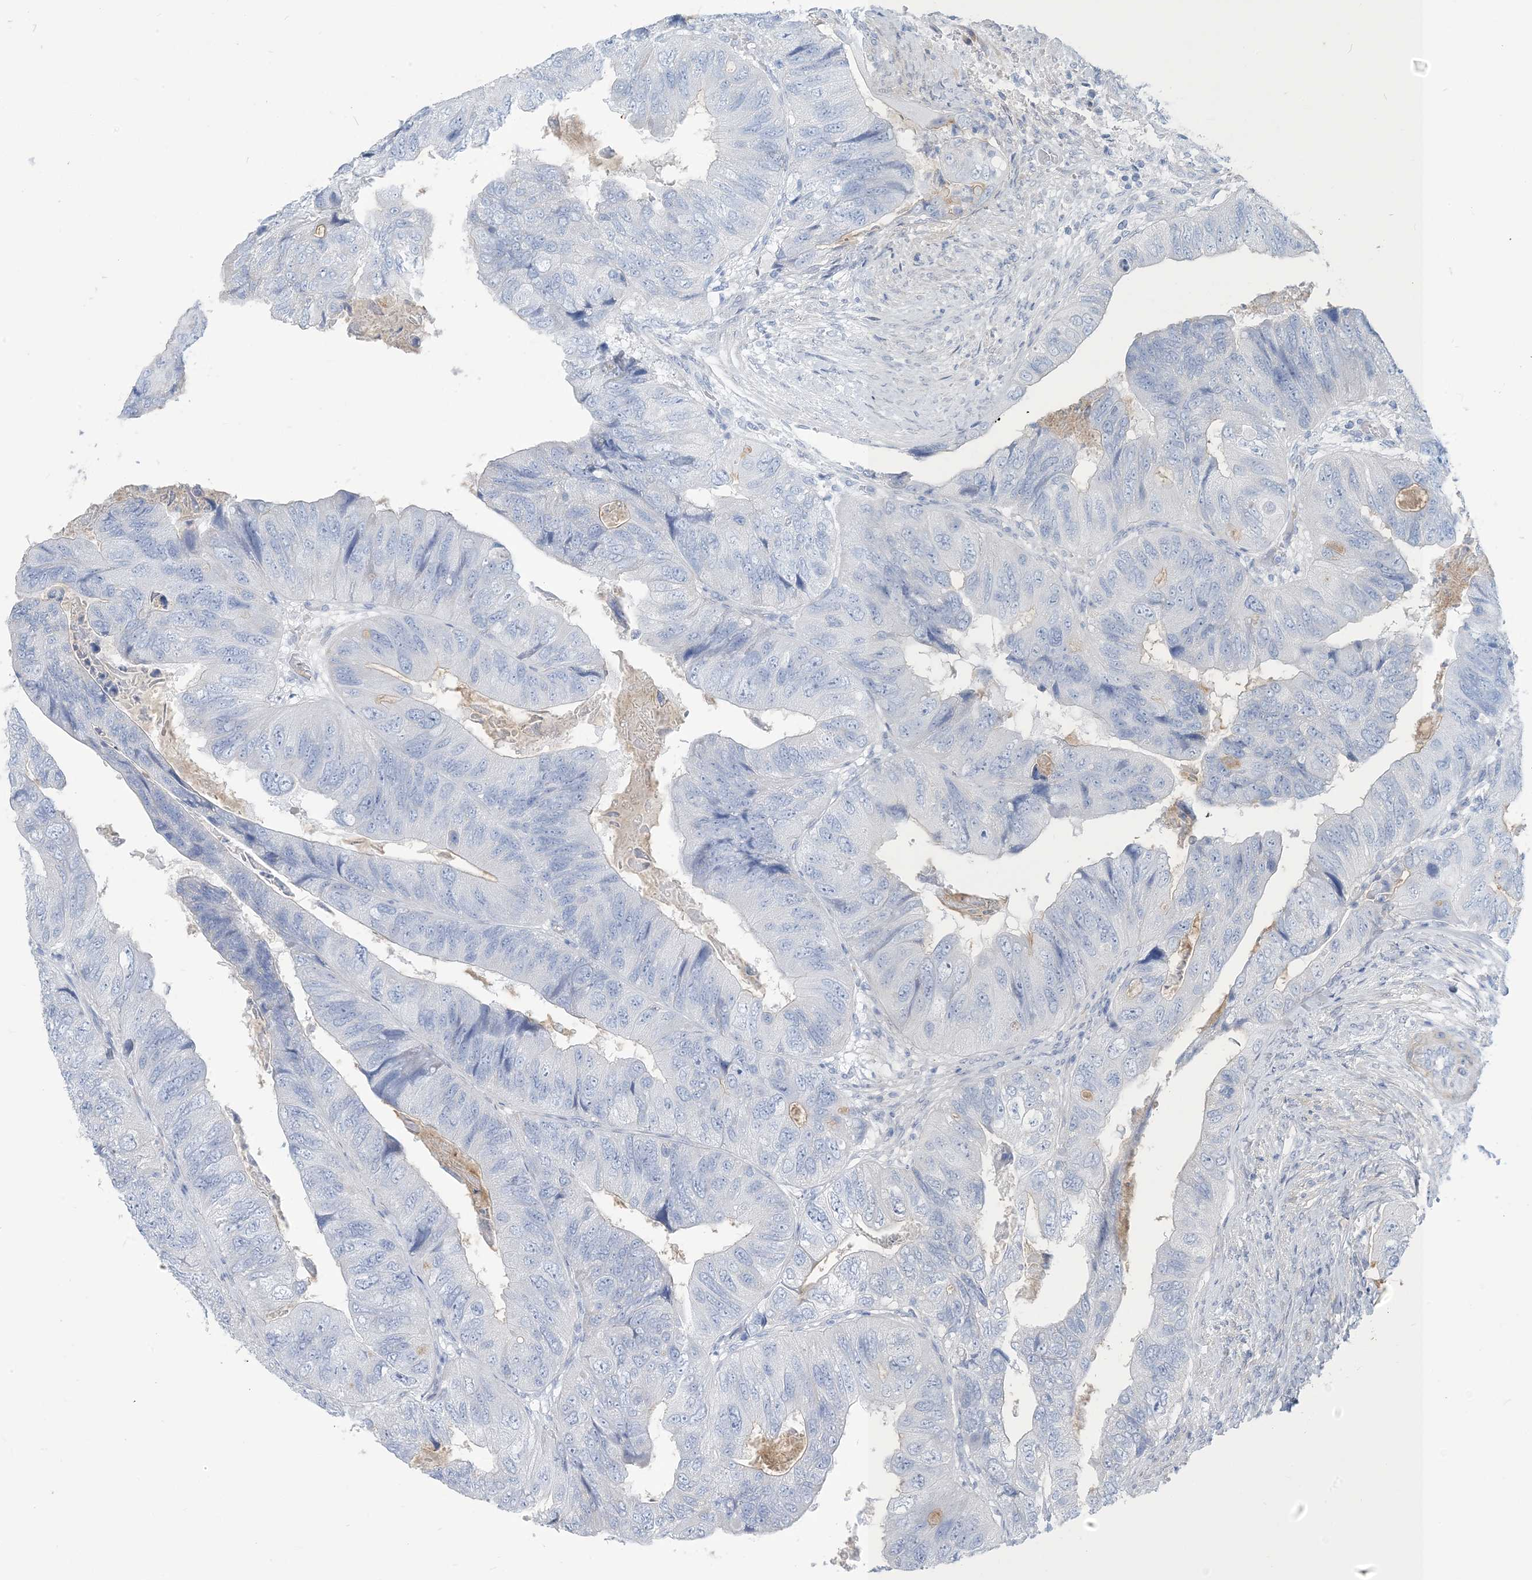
{"staining": {"intensity": "negative", "quantity": "none", "location": "none"}, "tissue": "colorectal cancer", "cell_type": "Tumor cells", "image_type": "cancer", "snomed": [{"axis": "morphology", "description": "Adenocarcinoma, NOS"}, {"axis": "topography", "description": "Rectum"}], "caption": "Colorectal cancer stained for a protein using immunohistochemistry demonstrates no positivity tumor cells.", "gene": "MOXD1", "patient": {"sex": "male", "age": 63}}